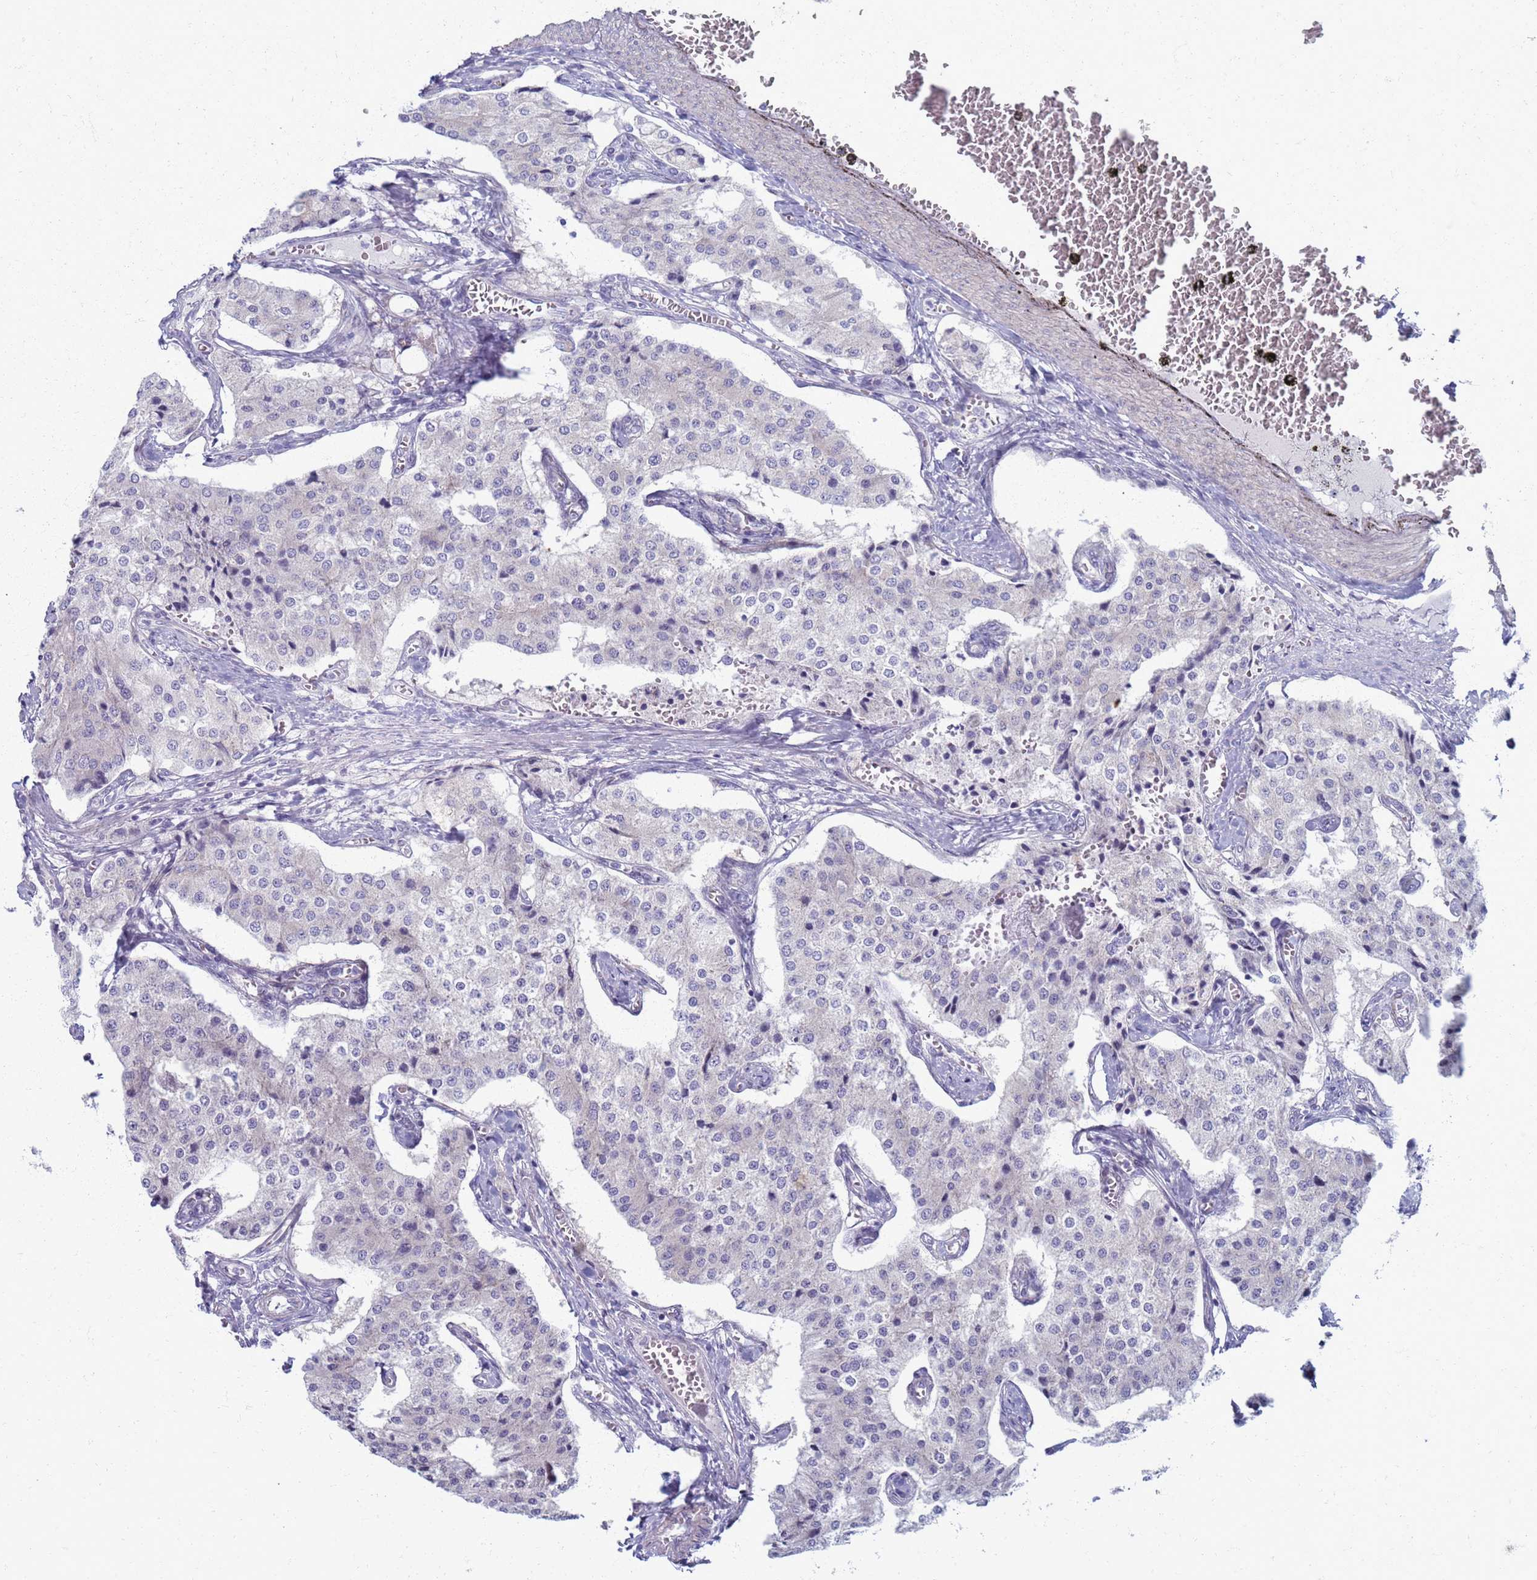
{"staining": {"intensity": "negative", "quantity": "none", "location": "none"}, "tissue": "carcinoid", "cell_type": "Tumor cells", "image_type": "cancer", "snomed": [{"axis": "morphology", "description": "Carcinoid, malignant, NOS"}, {"axis": "topography", "description": "Colon"}], "caption": "The IHC histopathology image has no significant positivity in tumor cells of malignant carcinoid tissue. Nuclei are stained in blue.", "gene": "CLCA2", "patient": {"sex": "female", "age": 52}}